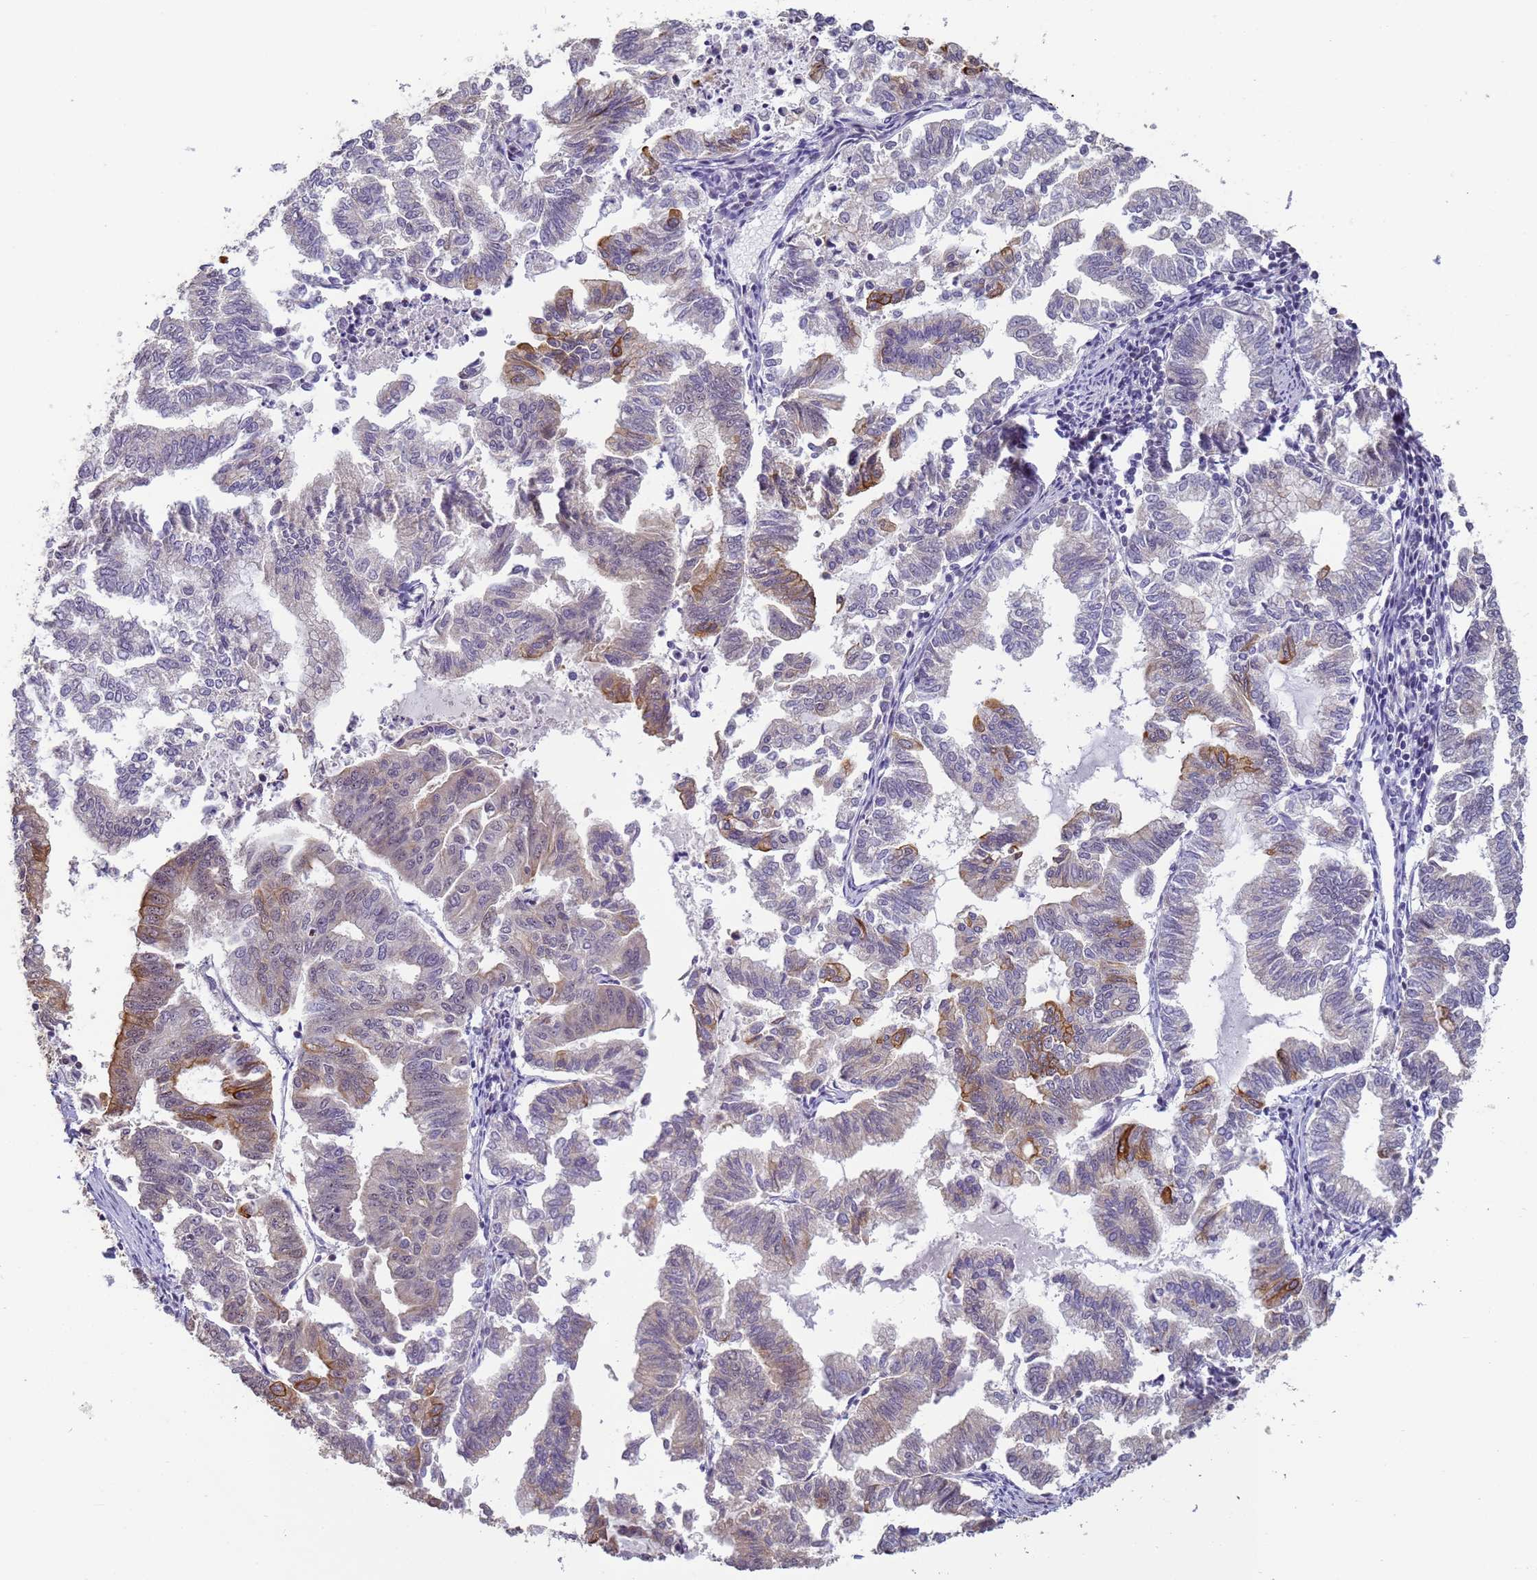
{"staining": {"intensity": "moderate", "quantity": "<25%", "location": "cytoplasmic/membranous"}, "tissue": "endometrial cancer", "cell_type": "Tumor cells", "image_type": "cancer", "snomed": [{"axis": "morphology", "description": "Adenocarcinoma, NOS"}, {"axis": "topography", "description": "Endometrium"}], "caption": "Protein expression by IHC reveals moderate cytoplasmic/membranous expression in about <25% of tumor cells in endometrial cancer.", "gene": "VWA3A", "patient": {"sex": "female", "age": 79}}